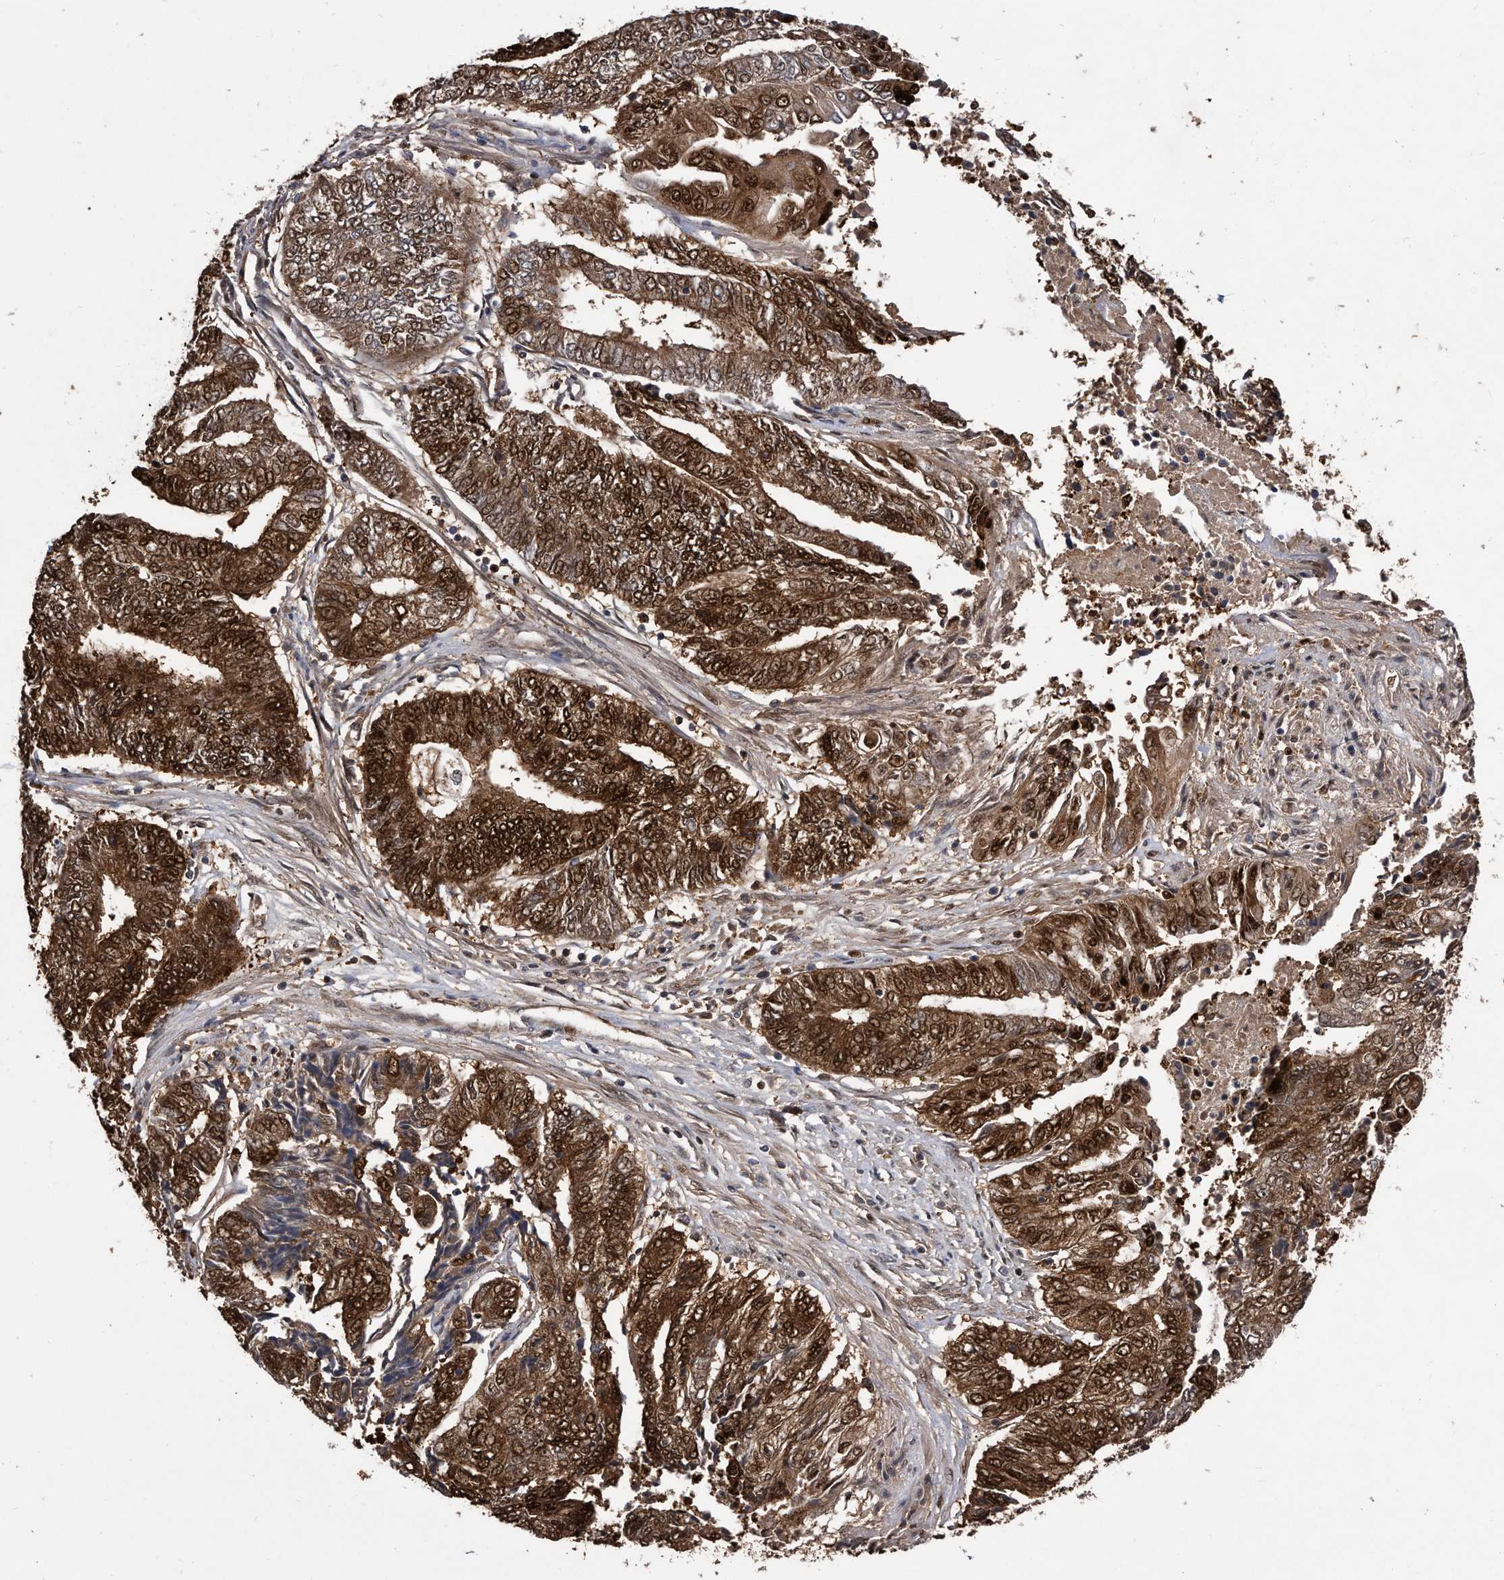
{"staining": {"intensity": "strong", "quantity": ">75%", "location": "cytoplasmic/membranous,nuclear"}, "tissue": "endometrial cancer", "cell_type": "Tumor cells", "image_type": "cancer", "snomed": [{"axis": "morphology", "description": "Adenocarcinoma, NOS"}, {"axis": "topography", "description": "Uterus"}, {"axis": "topography", "description": "Endometrium"}], "caption": "Endometrial cancer (adenocarcinoma) stained for a protein (brown) demonstrates strong cytoplasmic/membranous and nuclear positive staining in about >75% of tumor cells.", "gene": "RAD23B", "patient": {"sex": "female", "age": 70}}